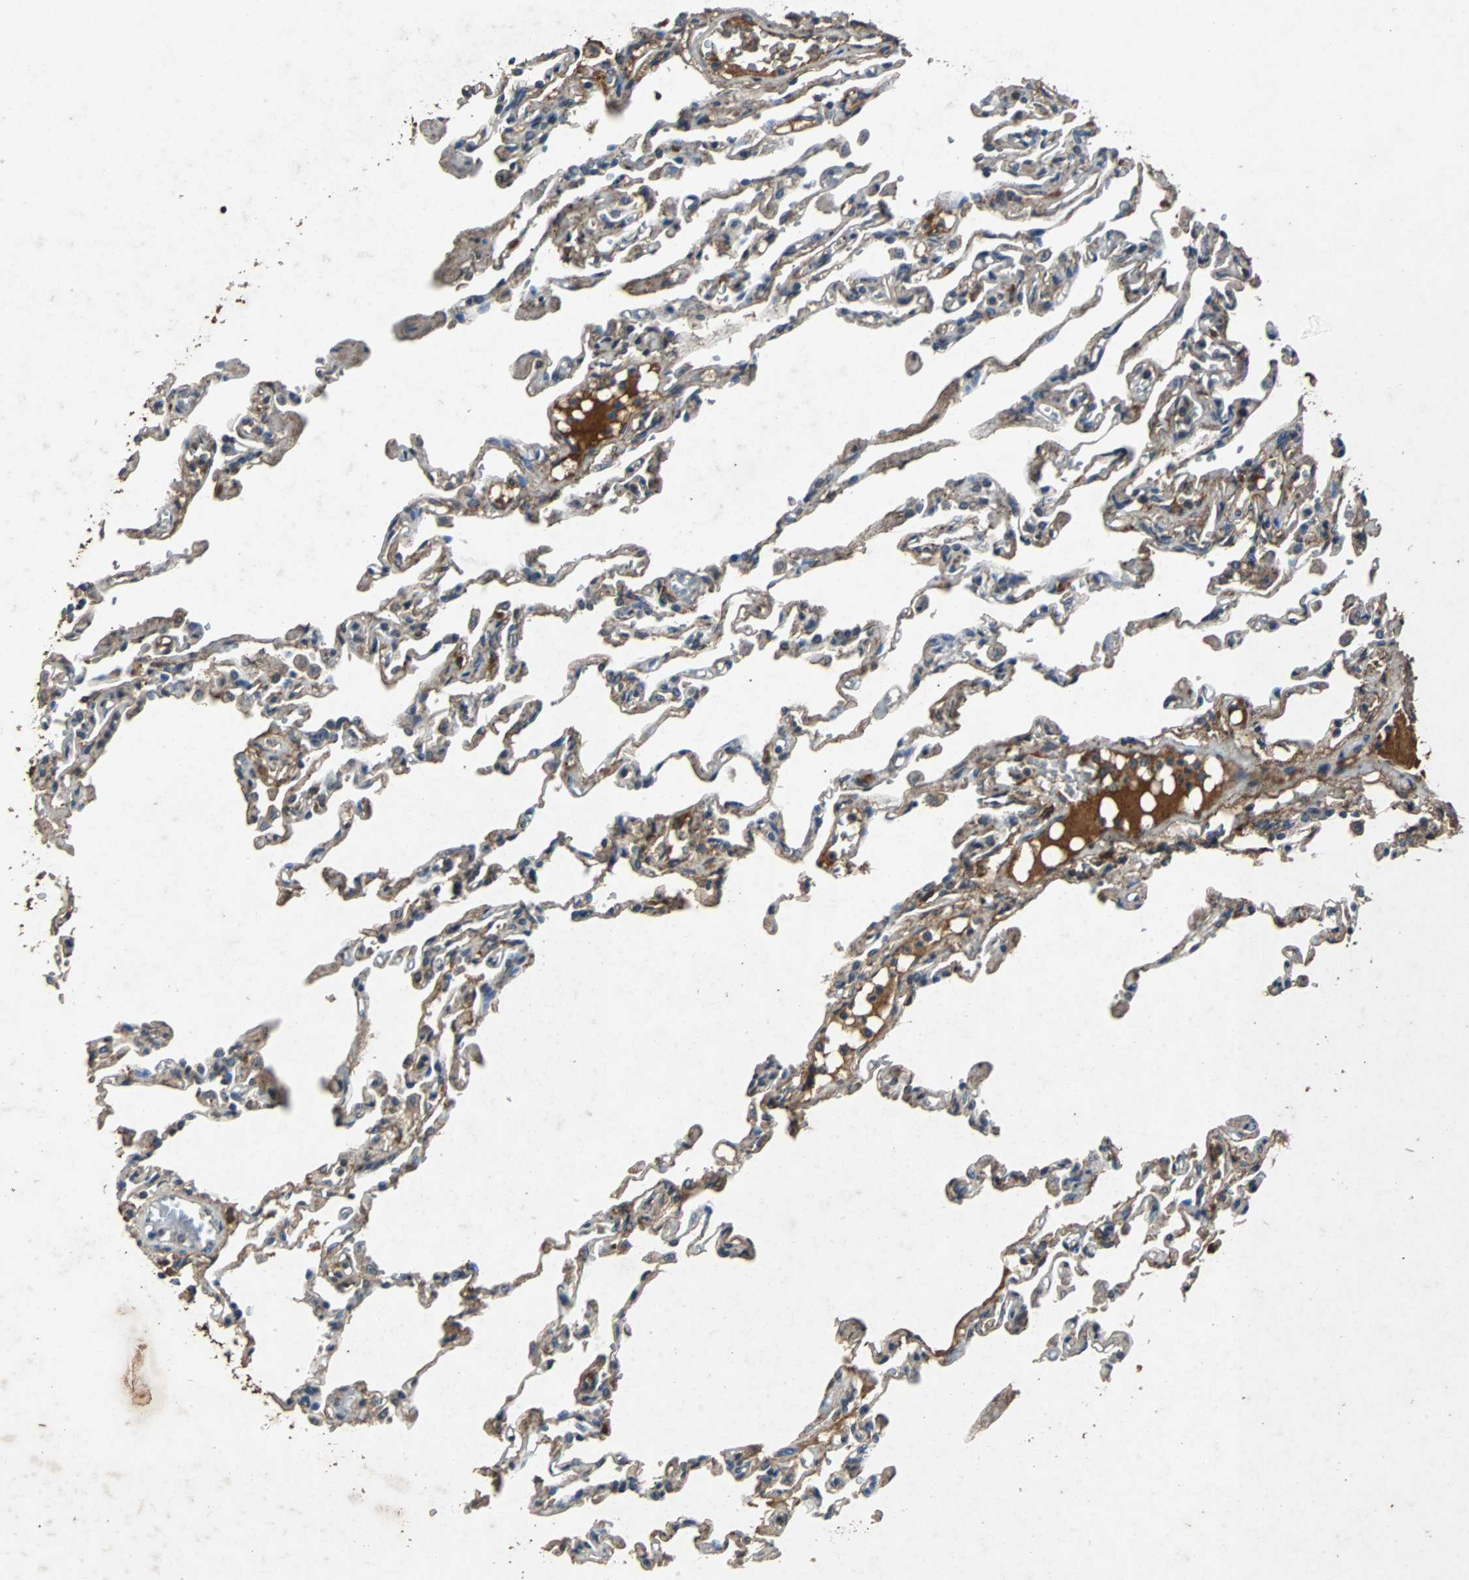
{"staining": {"intensity": "weak", "quantity": ">75%", "location": "cytoplasmic/membranous"}, "tissue": "lung", "cell_type": "Alveolar cells", "image_type": "normal", "snomed": [{"axis": "morphology", "description": "Normal tissue, NOS"}, {"axis": "topography", "description": "Lung"}], "caption": "Alveolar cells reveal low levels of weak cytoplasmic/membranous staining in about >75% of cells in normal lung.", "gene": "NAA10", "patient": {"sex": "male", "age": 21}}